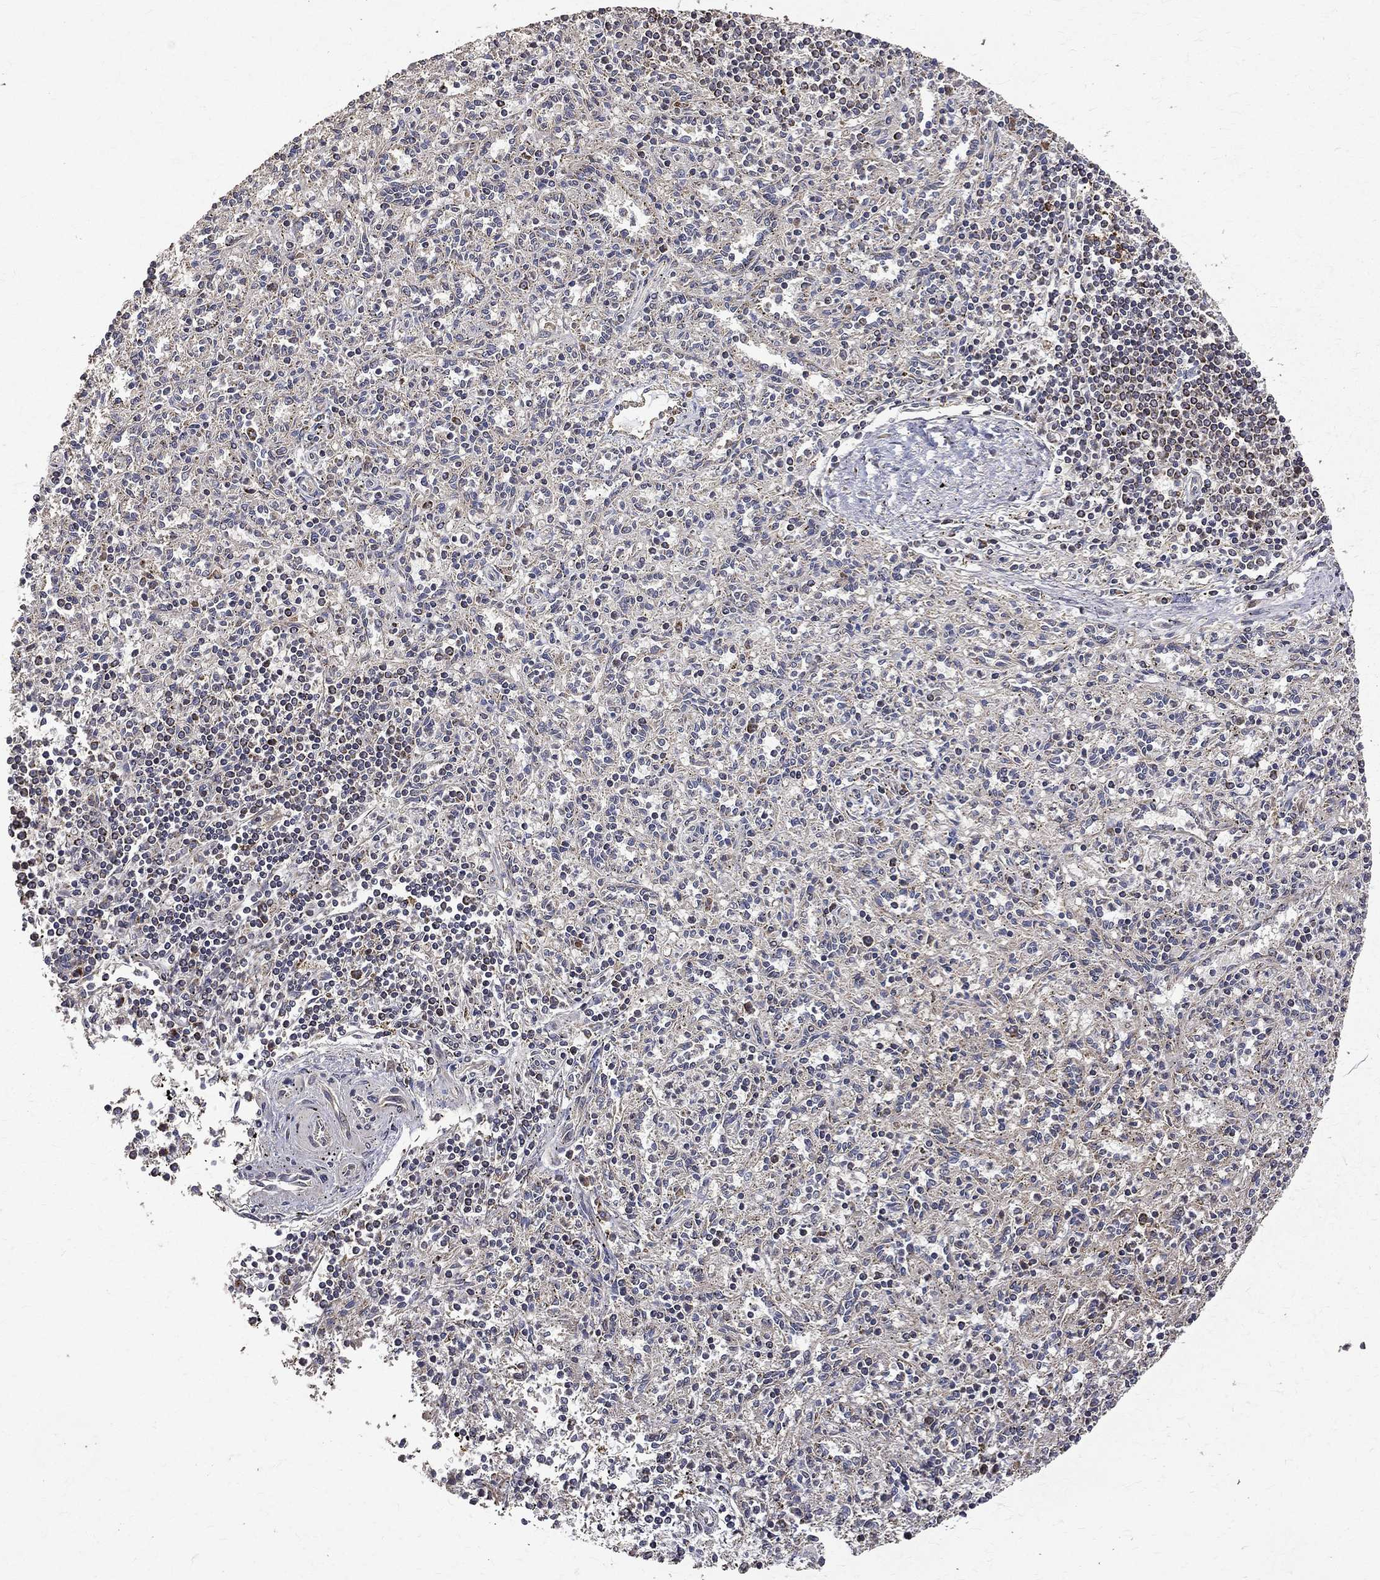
{"staining": {"intensity": "negative", "quantity": "none", "location": "none"}, "tissue": "spleen", "cell_type": "Cells in red pulp", "image_type": "normal", "snomed": [{"axis": "morphology", "description": "Normal tissue, NOS"}, {"axis": "topography", "description": "Spleen"}], "caption": "Cells in red pulp show no significant protein expression in unremarkable spleen. (Stains: DAB (3,3'-diaminobenzidine) immunohistochemistry with hematoxylin counter stain, Microscopy: brightfield microscopy at high magnification).", "gene": "RPGR", "patient": {"sex": "male", "age": 69}}